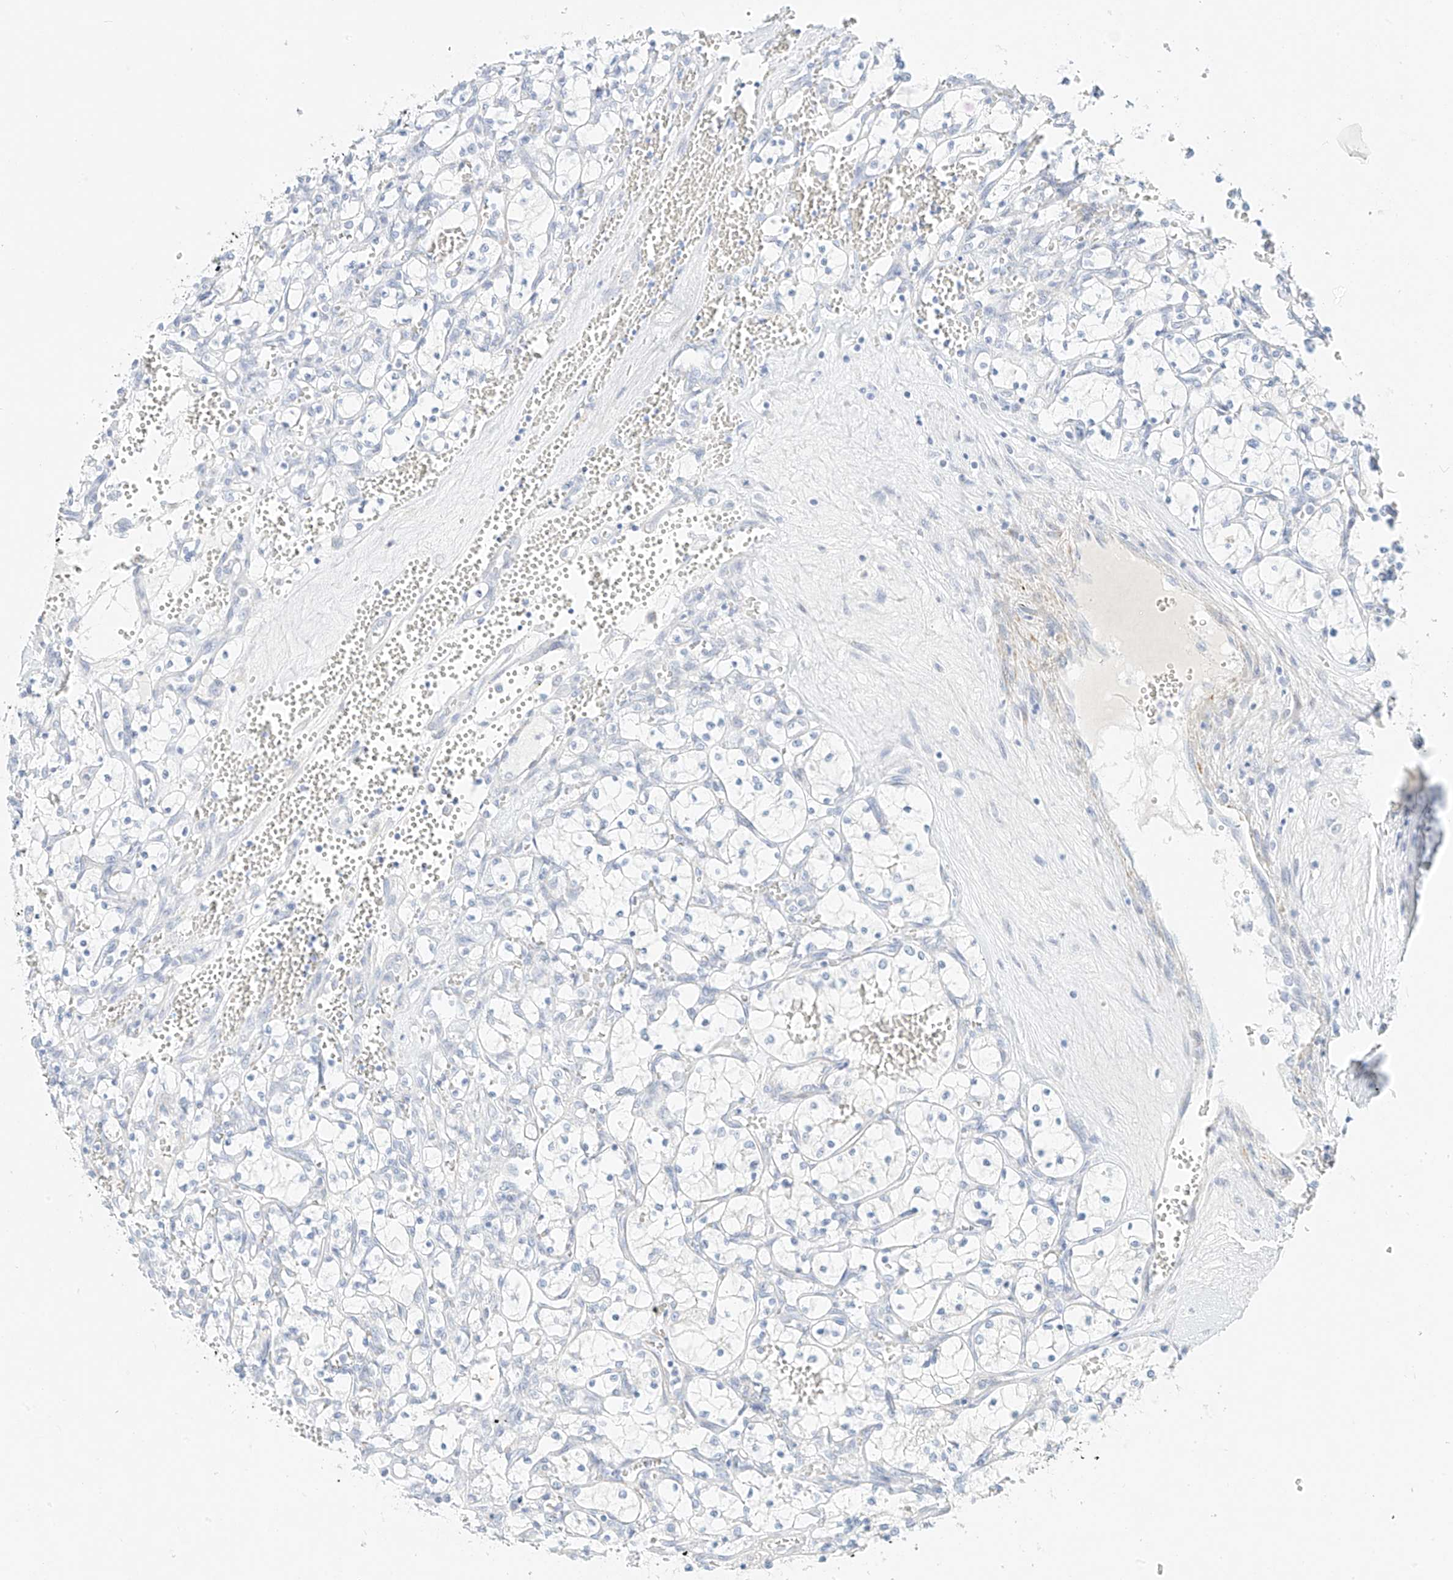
{"staining": {"intensity": "negative", "quantity": "none", "location": "none"}, "tissue": "renal cancer", "cell_type": "Tumor cells", "image_type": "cancer", "snomed": [{"axis": "morphology", "description": "Adenocarcinoma, NOS"}, {"axis": "topography", "description": "Kidney"}], "caption": "An IHC micrograph of renal adenocarcinoma is shown. There is no staining in tumor cells of renal adenocarcinoma.", "gene": "ST3GAL5", "patient": {"sex": "female", "age": 69}}